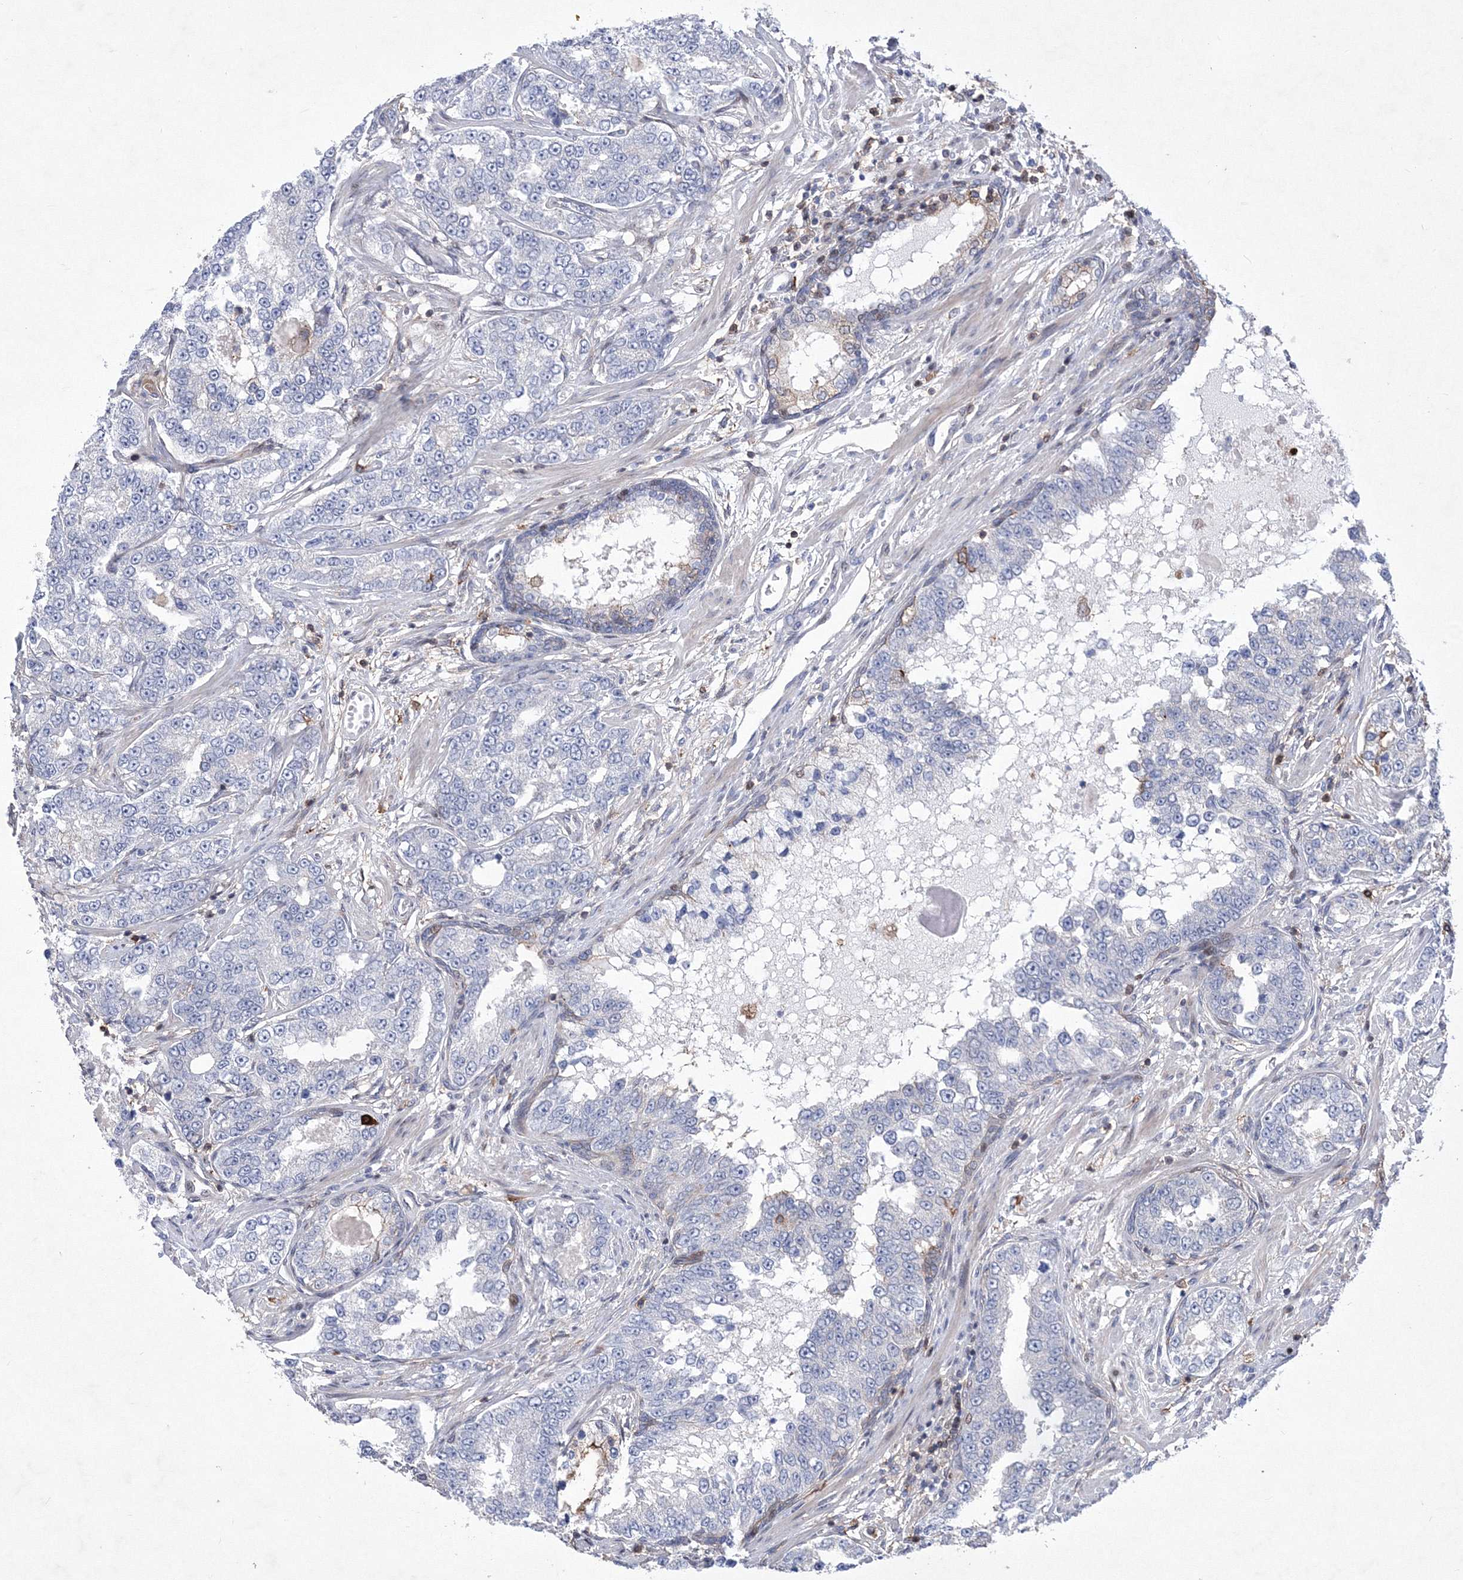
{"staining": {"intensity": "moderate", "quantity": "<25%", "location": "cytoplasmic/membranous"}, "tissue": "prostate cancer", "cell_type": "Tumor cells", "image_type": "cancer", "snomed": [{"axis": "morphology", "description": "Normal tissue, NOS"}, {"axis": "morphology", "description": "Adenocarcinoma, High grade"}, {"axis": "topography", "description": "Prostate"}], "caption": "Immunohistochemistry (IHC) staining of high-grade adenocarcinoma (prostate), which reveals low levels of moderate cytoplasmic/membranous staining in about <25% of tumor cells indicating moderate cytoplasmic/membranous protein expression. The staining was performed using DAB (brown) for protein detection and nuclei were counterstained in hematoxylin (blue).", "gene": "RNPEPL1", "patient": {"sex": "male", "age": 83}}